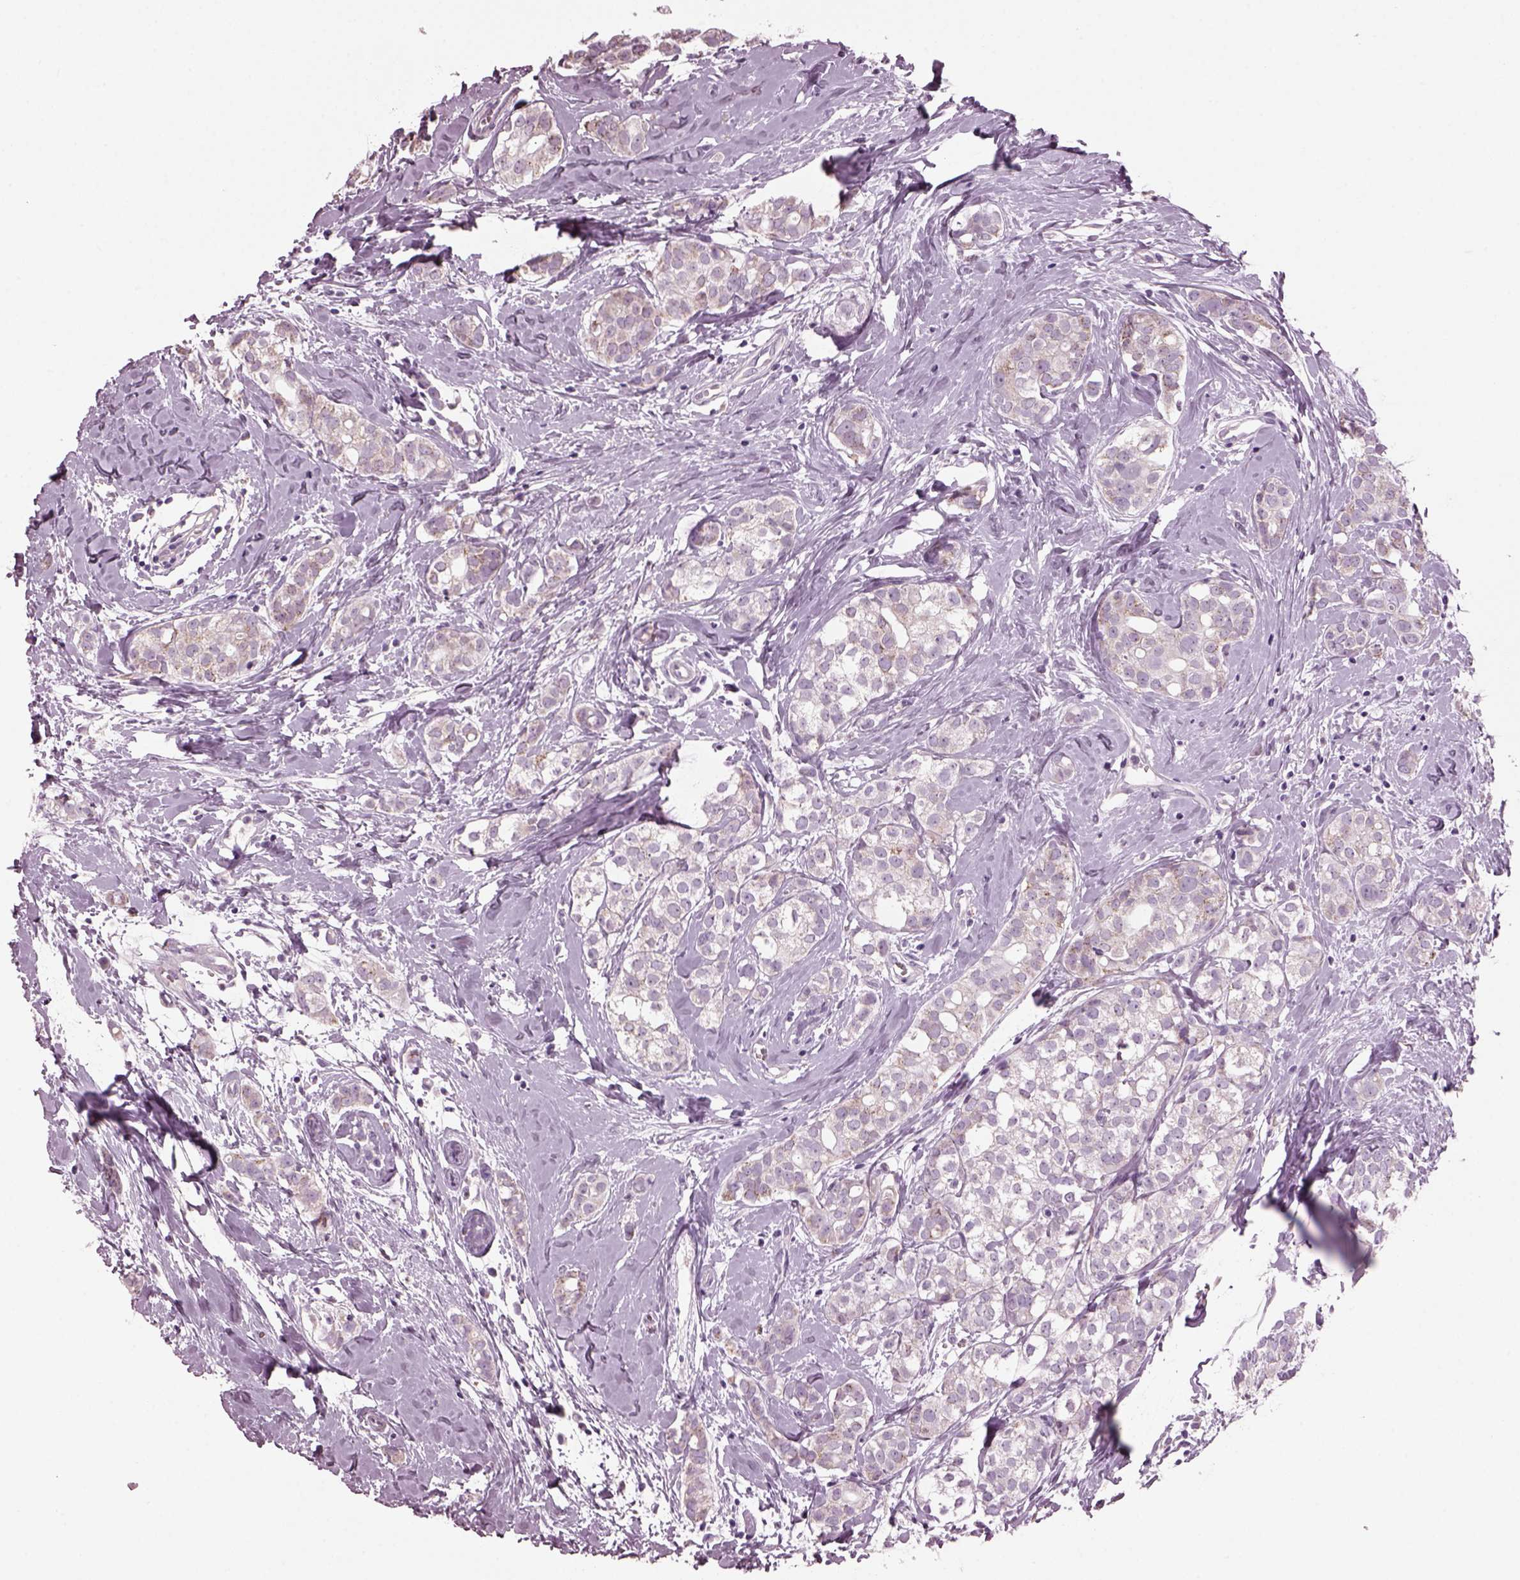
{"staining": {"intensity": "weak", "quantity": "<25%", "location": "cytoplasmic/membranous"}, "tissue": "breast cancer", "cell_type": "Tumor cells", "image_type": "cancer", "snomed": [{"axis": "morphology", "description": "Duct carcinoma"}, {"axis": "topography", "description": "Breast"}], "caption": "Breast invasive ductal carcinoma stained for a protein using immunohistochemistry reveals no positivity tumor cells.", "gene": "PRR9", "patient": {"sex": "female", "age": 40}}